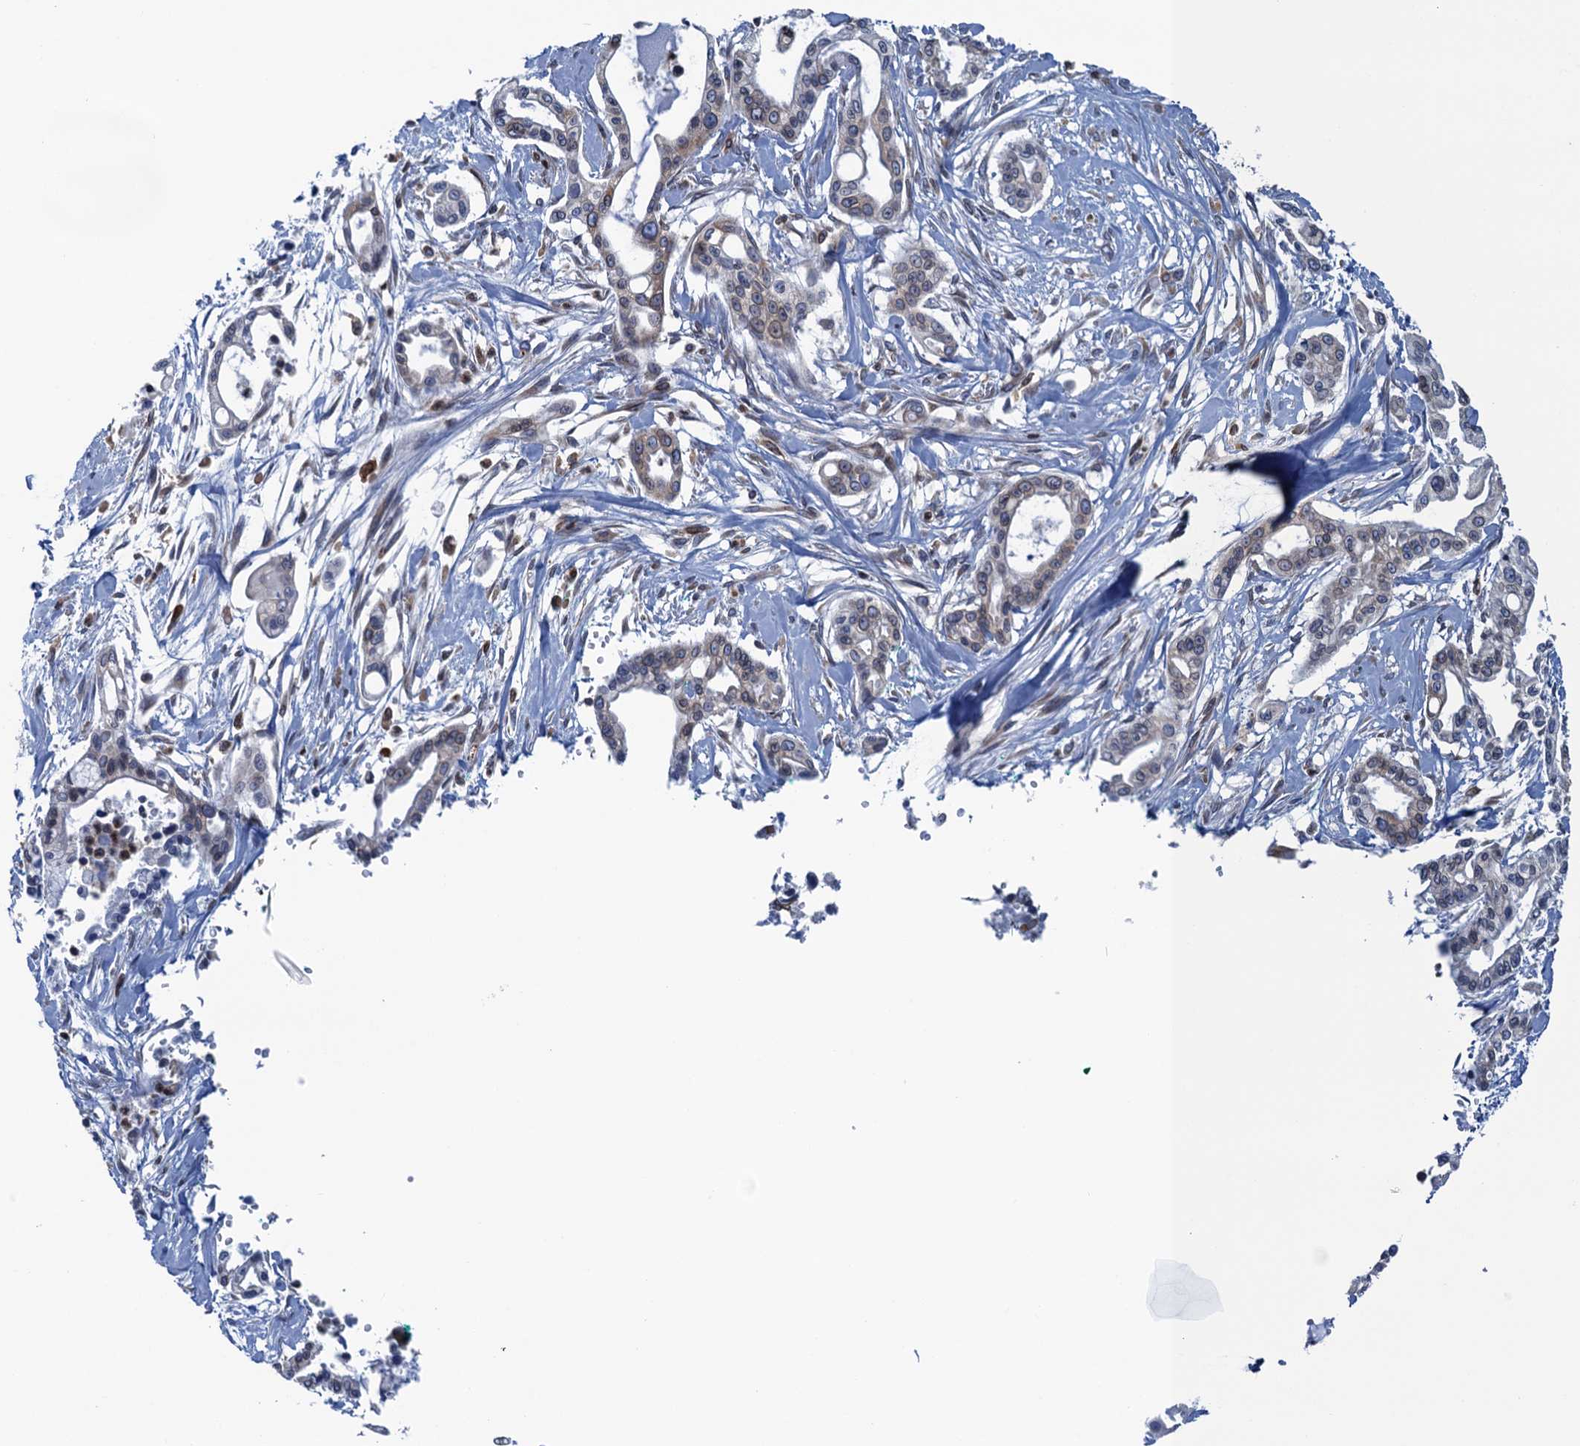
{"staining": {"intensity": "weak", "quantity": "<25%", "location": "cytoplasmic/membranous"}, "tissue": "pancreatic cancer", "cell_type": "Tumor cells", "image_type": "cancer", "snomed": [{"axis": "morphology", "description": "Adenocarcinoma, NOS"}, {"axis": "topography", "description": "Pancreas"}], "caption": "The IHC histopathology image has no significant staining in tumor cells of adenocarcinoma (pancreatic) tissue.", "gene": "TMEM205", "patient": {"sex": "male", "age": 68}}